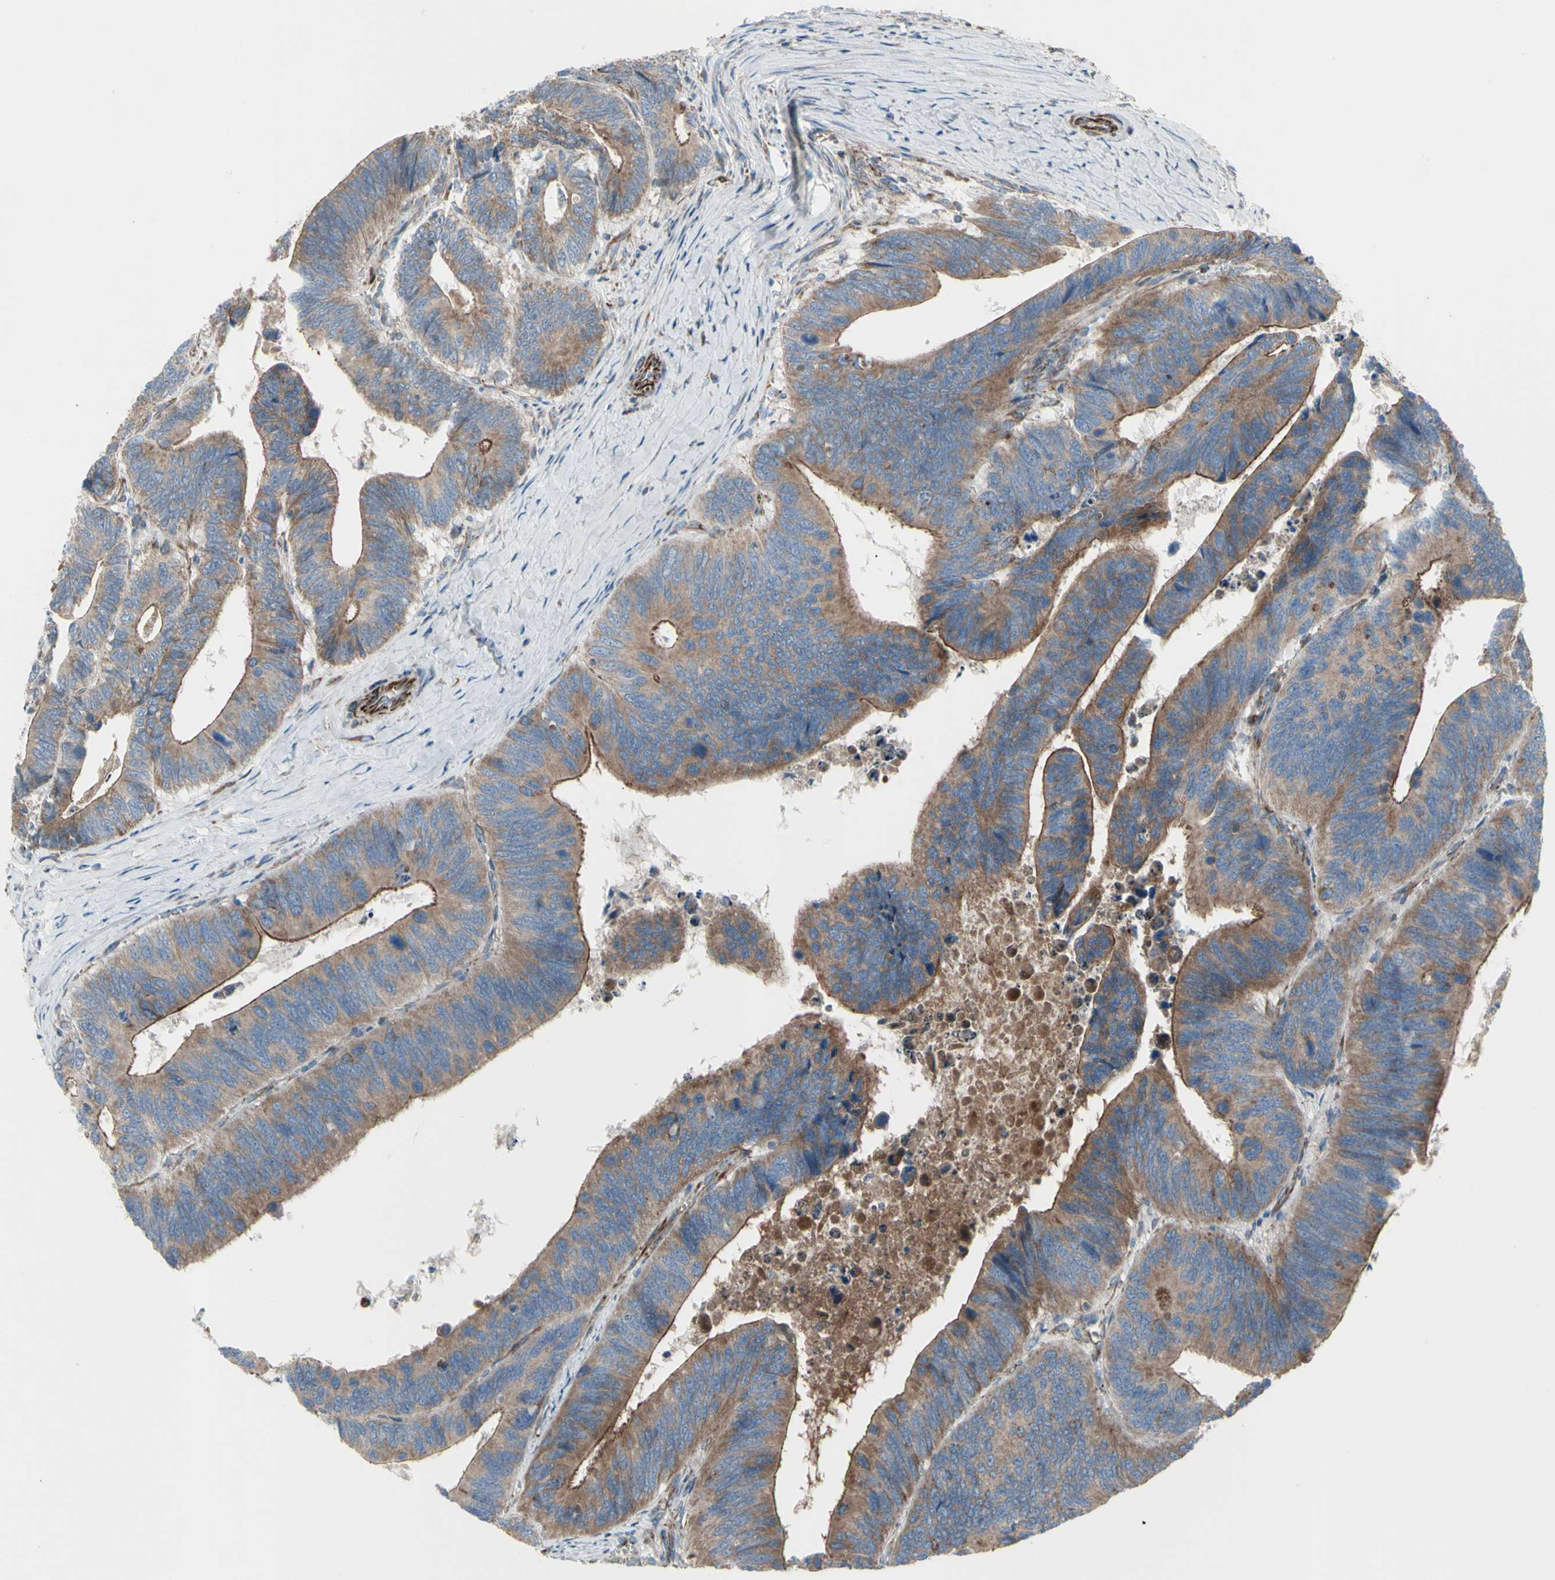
{"staining": {"intensity": "moderate", "quantity": ">75%", "location": "cytoplasmic/membranous"}, "tissue": "colorectal cancer", "cell_type": "Tumor cells", "image_type": "cancer", "snomed": [{"axis": "morphology", "description": "Adenocarcinoma, NOS"}, {"axis": "topography", "description": "Colon"}], "caption": "DAB (3,3'-diaminobenzidine) immunohistochemical staining of human colorectal cancer reveals moderate cytoplasmic/membranous protein expression in about >75% of tumor cells.", "gene": "EMC7", "patient": {"sex": "male", "age": 72}}